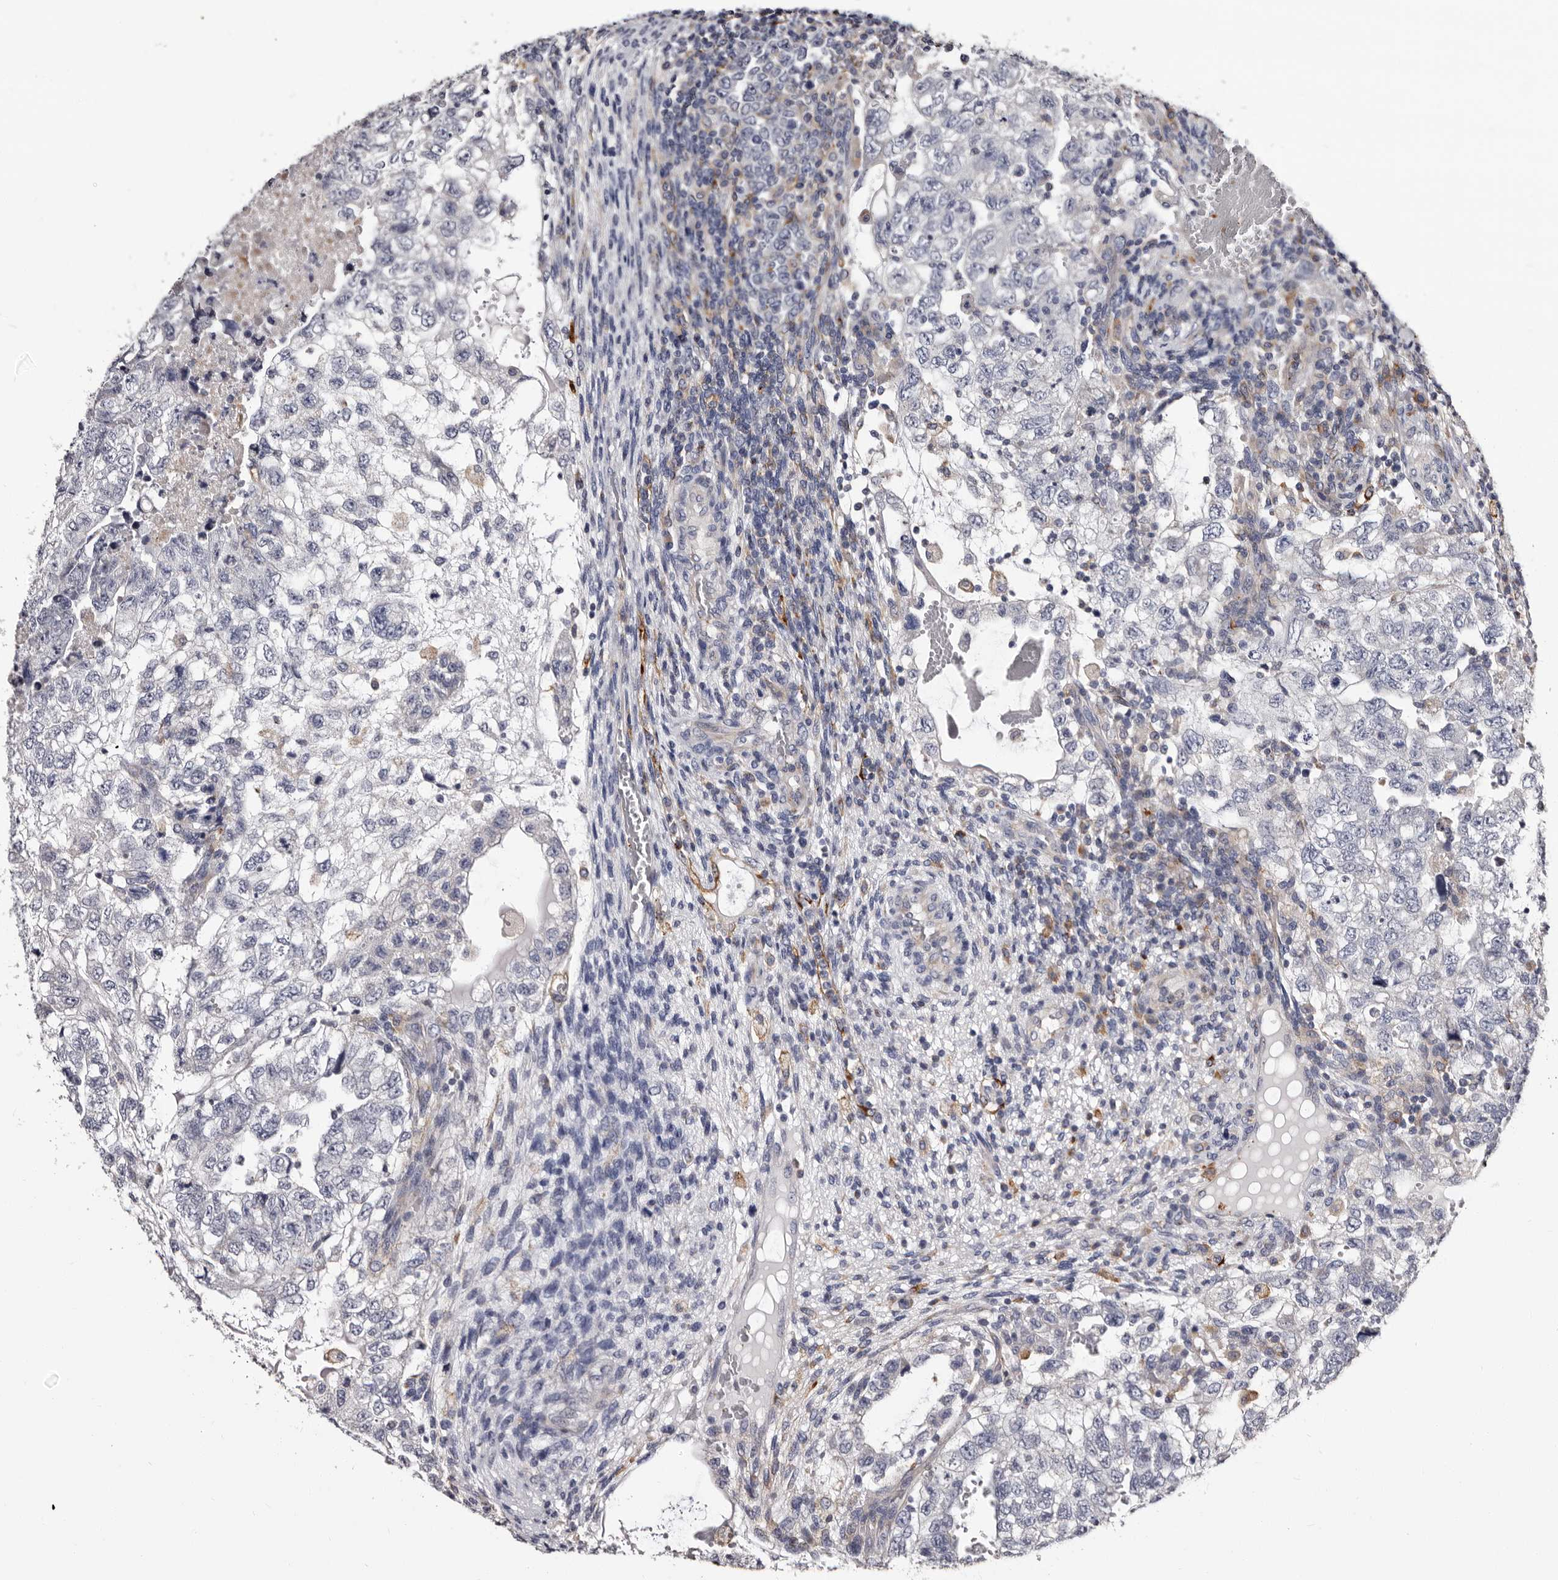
{"staining": {"intensity": "negative", "quantity": "none", "location": "none"}, "tissue": "testis cancer", "cell_type": "Tumor cells", "image_type": "cancer", "snomed": [{"axis": "morphology", "description": "Carcinoma, Embryonal, NOS"}, {"axis": "topography", "description": "Testis"}], "caption": "This is a image of IHC staining of testis embryonal carcinoma, which shows no staining in tumor cells.", "gene": "AUNIP", "patient": {"sex": "male", "age": 36}}